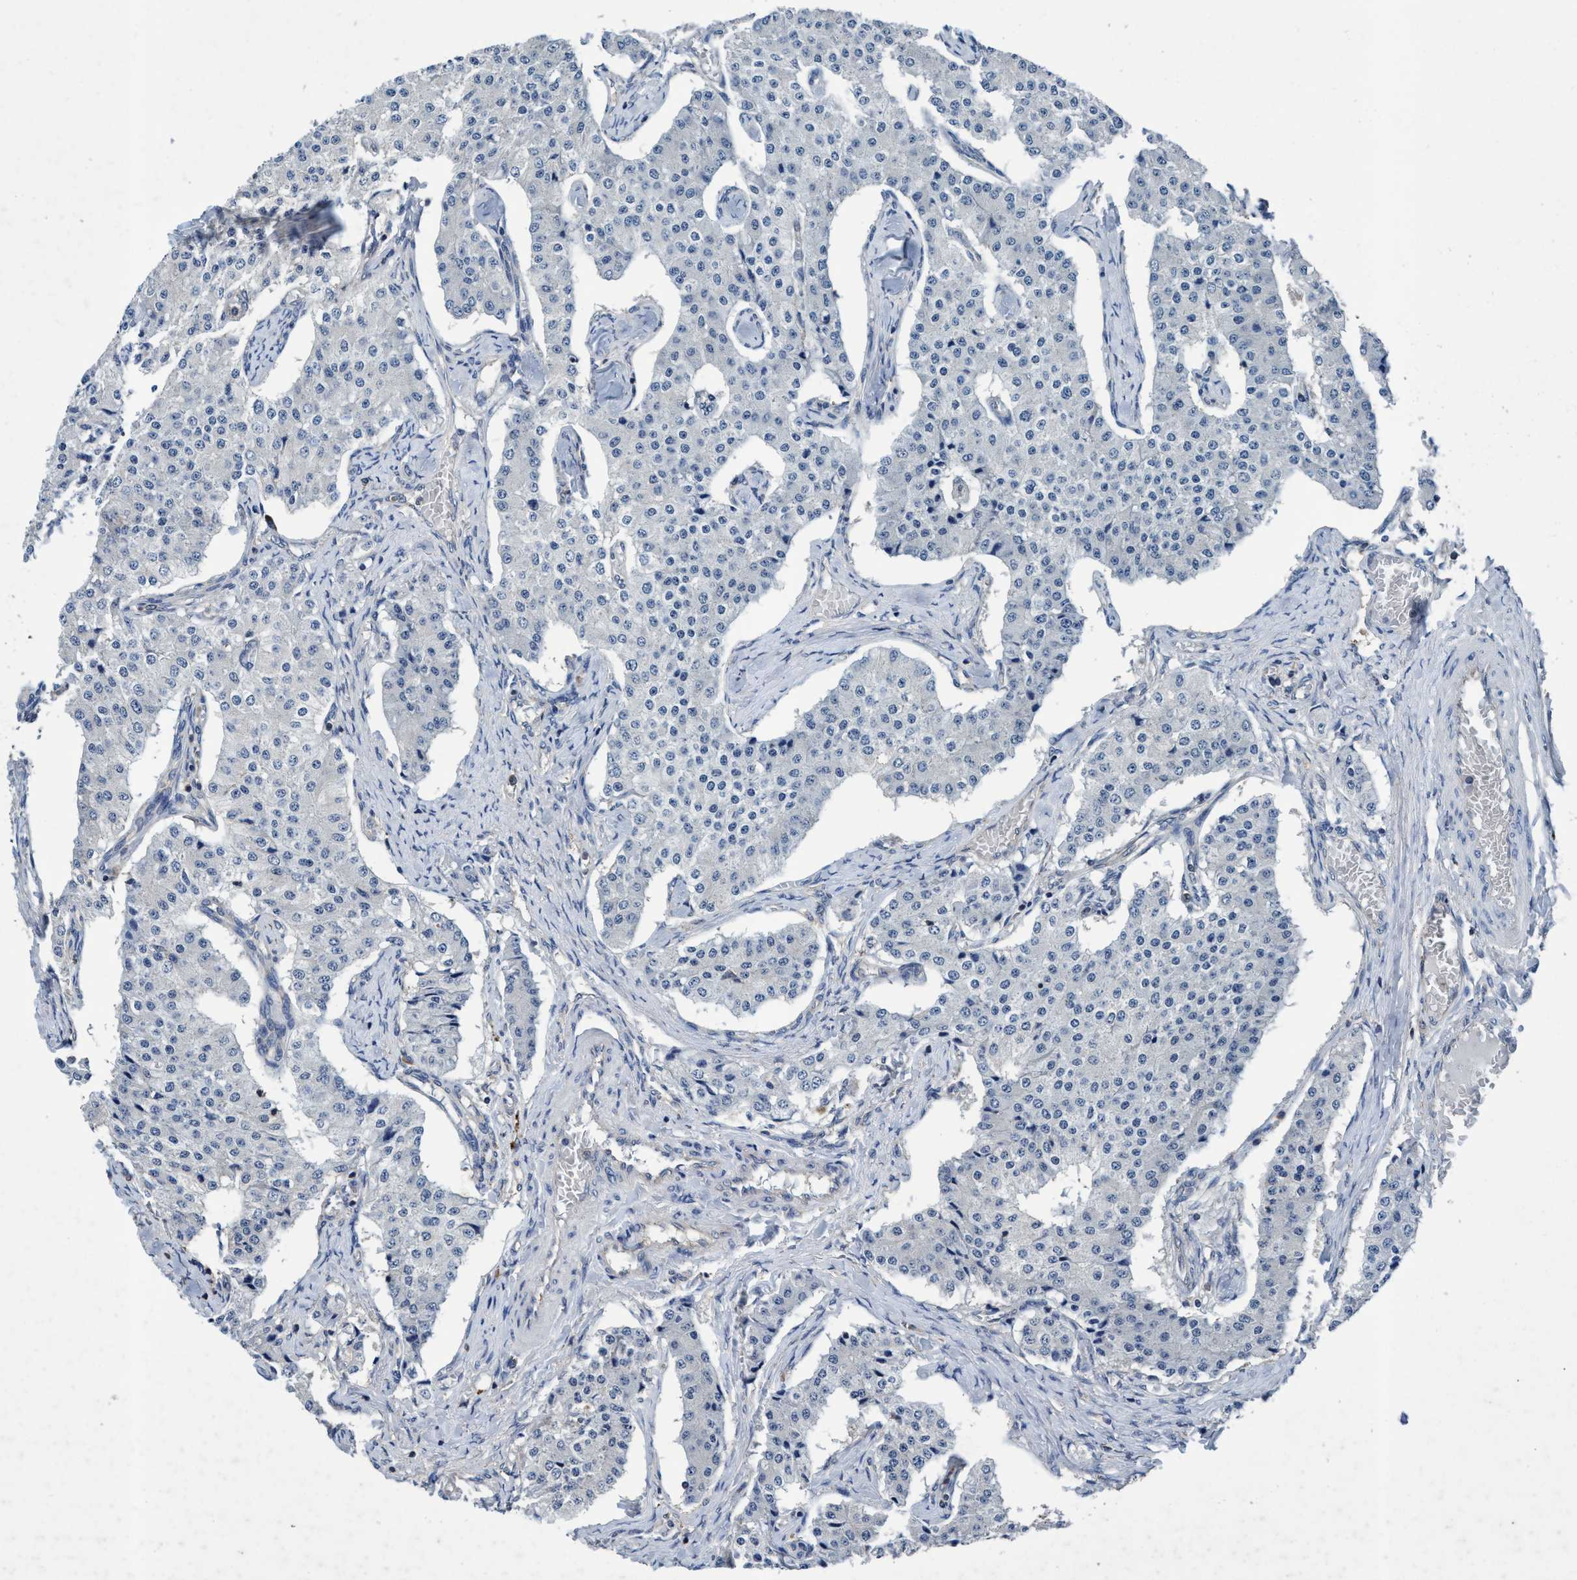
{"staining": {"intensity": "negative", "quantity": "none", "location": "none"}, "tissue": "carcinoid", "cell_type": "Tumor cells", "image_type": "cancer", "snomed": [{"axis": "morphology", "description": "Carcinoid, malignant, NOS"}, {"axis": "topography", "description": "Colon"}], "caption": "IHC image of neoplastic tissue: human carcinoid (malignant) stained with DAB (3,3'-diaminobenzidine) displays no significant protein positivity in tumor cells.", "gene": "ENDOG", "patient": {"sex": "female", "age": 52}}